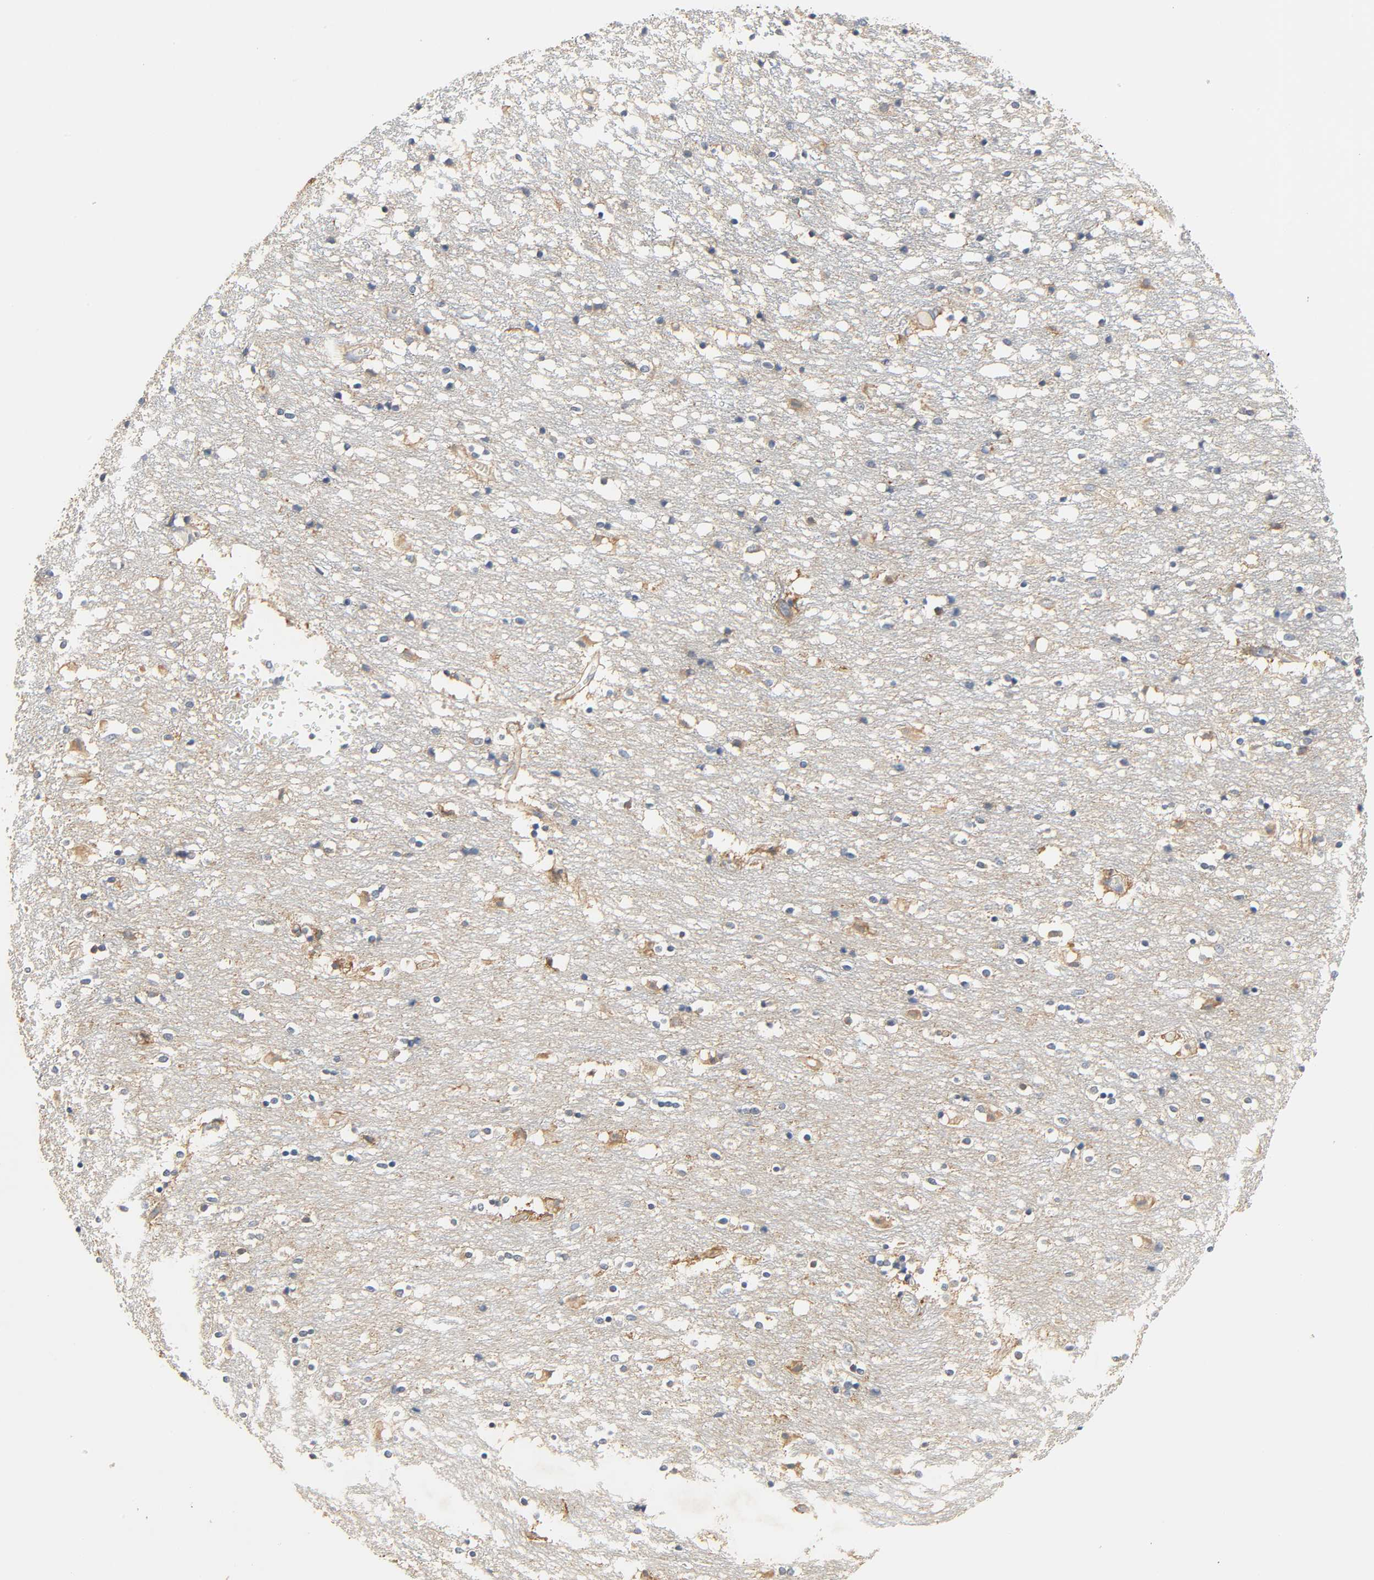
{"staining": {"intensity": "moderate", "quantity": "25%-75%", "location": "cytoplasmic/membranous"}, "tissue": "caudate", "cell_type": "Glial cells", "image_type": "normal", "snomed": [{"axis": "morphology", "description": "Normal tissue, NOS"}, {"axis": "topography", "description": "Lateral ventricle wall"}], "caption": "Brown immunohistochemical staining in unremarkable human caudate shows moderate cytoplasmic/membranous expression in about 25%-75% of glial cells. Using DAB (3,3'-diaminobenzidine) (brown) and hematoxylin (blue) stains, captured at high magnification using brightfield microscopy.", "gene": "ARPC1A", "patient": {"sex": "female", "age": 54}}